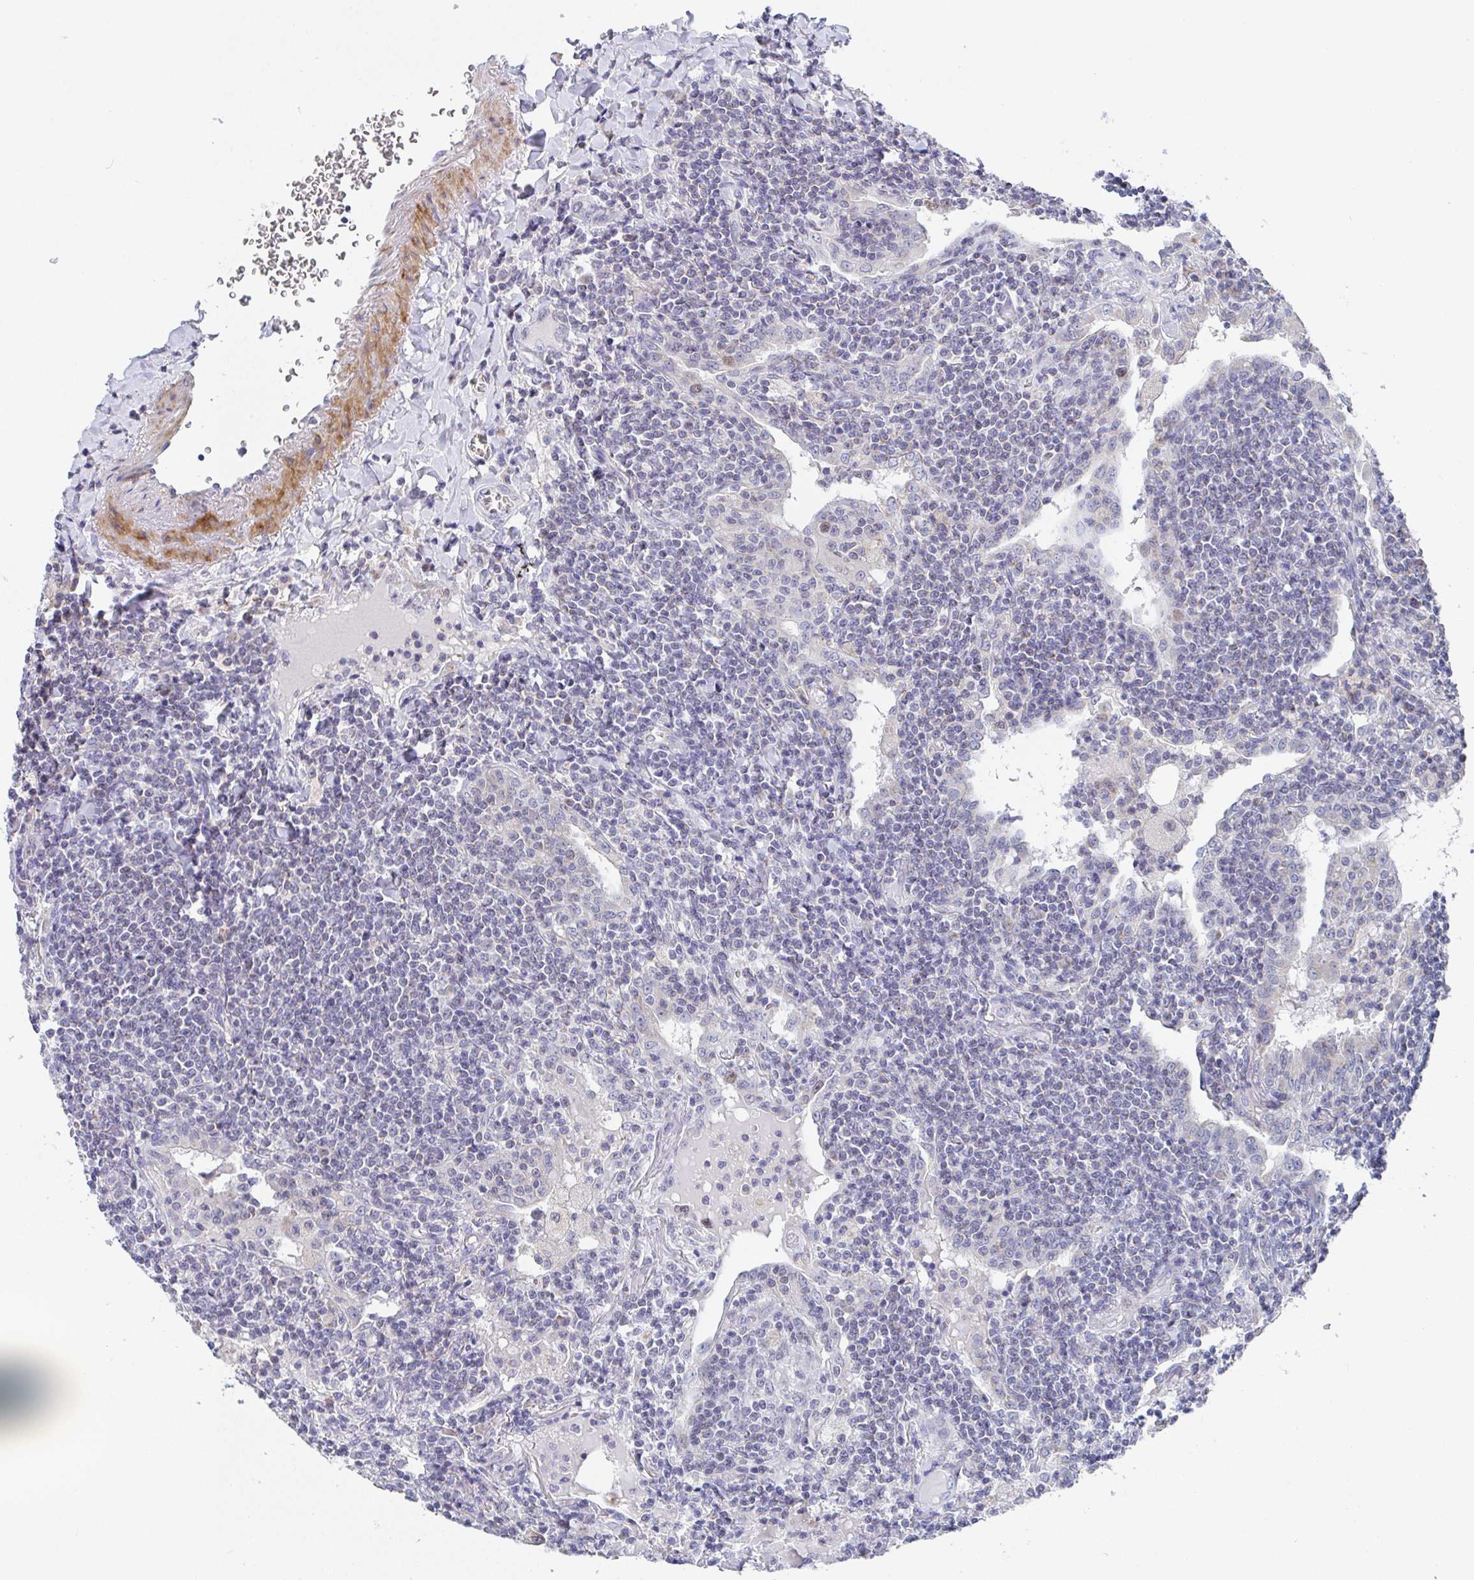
{"staining": {"intensity": "negative", "quantity": "none", "location": "none"}, "tissue": "lymphoma", "cell_type": "Tumor cells", "image_type": "cancer", "snomed": [{"axis": "morphology", "description": "Malignant lymphoma, non-Hodgkin's type, Low grade"}, {"axis": "topography", "description": "Lung"}], "caption": "A micrograph of lymphoma stained for a protein shows no brown staining in tumor cells. Brightfield microscopy of IHC stained with DAB (brown) and hematoxylin (blue), captured at high magnification.", "gene": "ATP5F1C", "patient": {"sex": "female", "age": 71}}